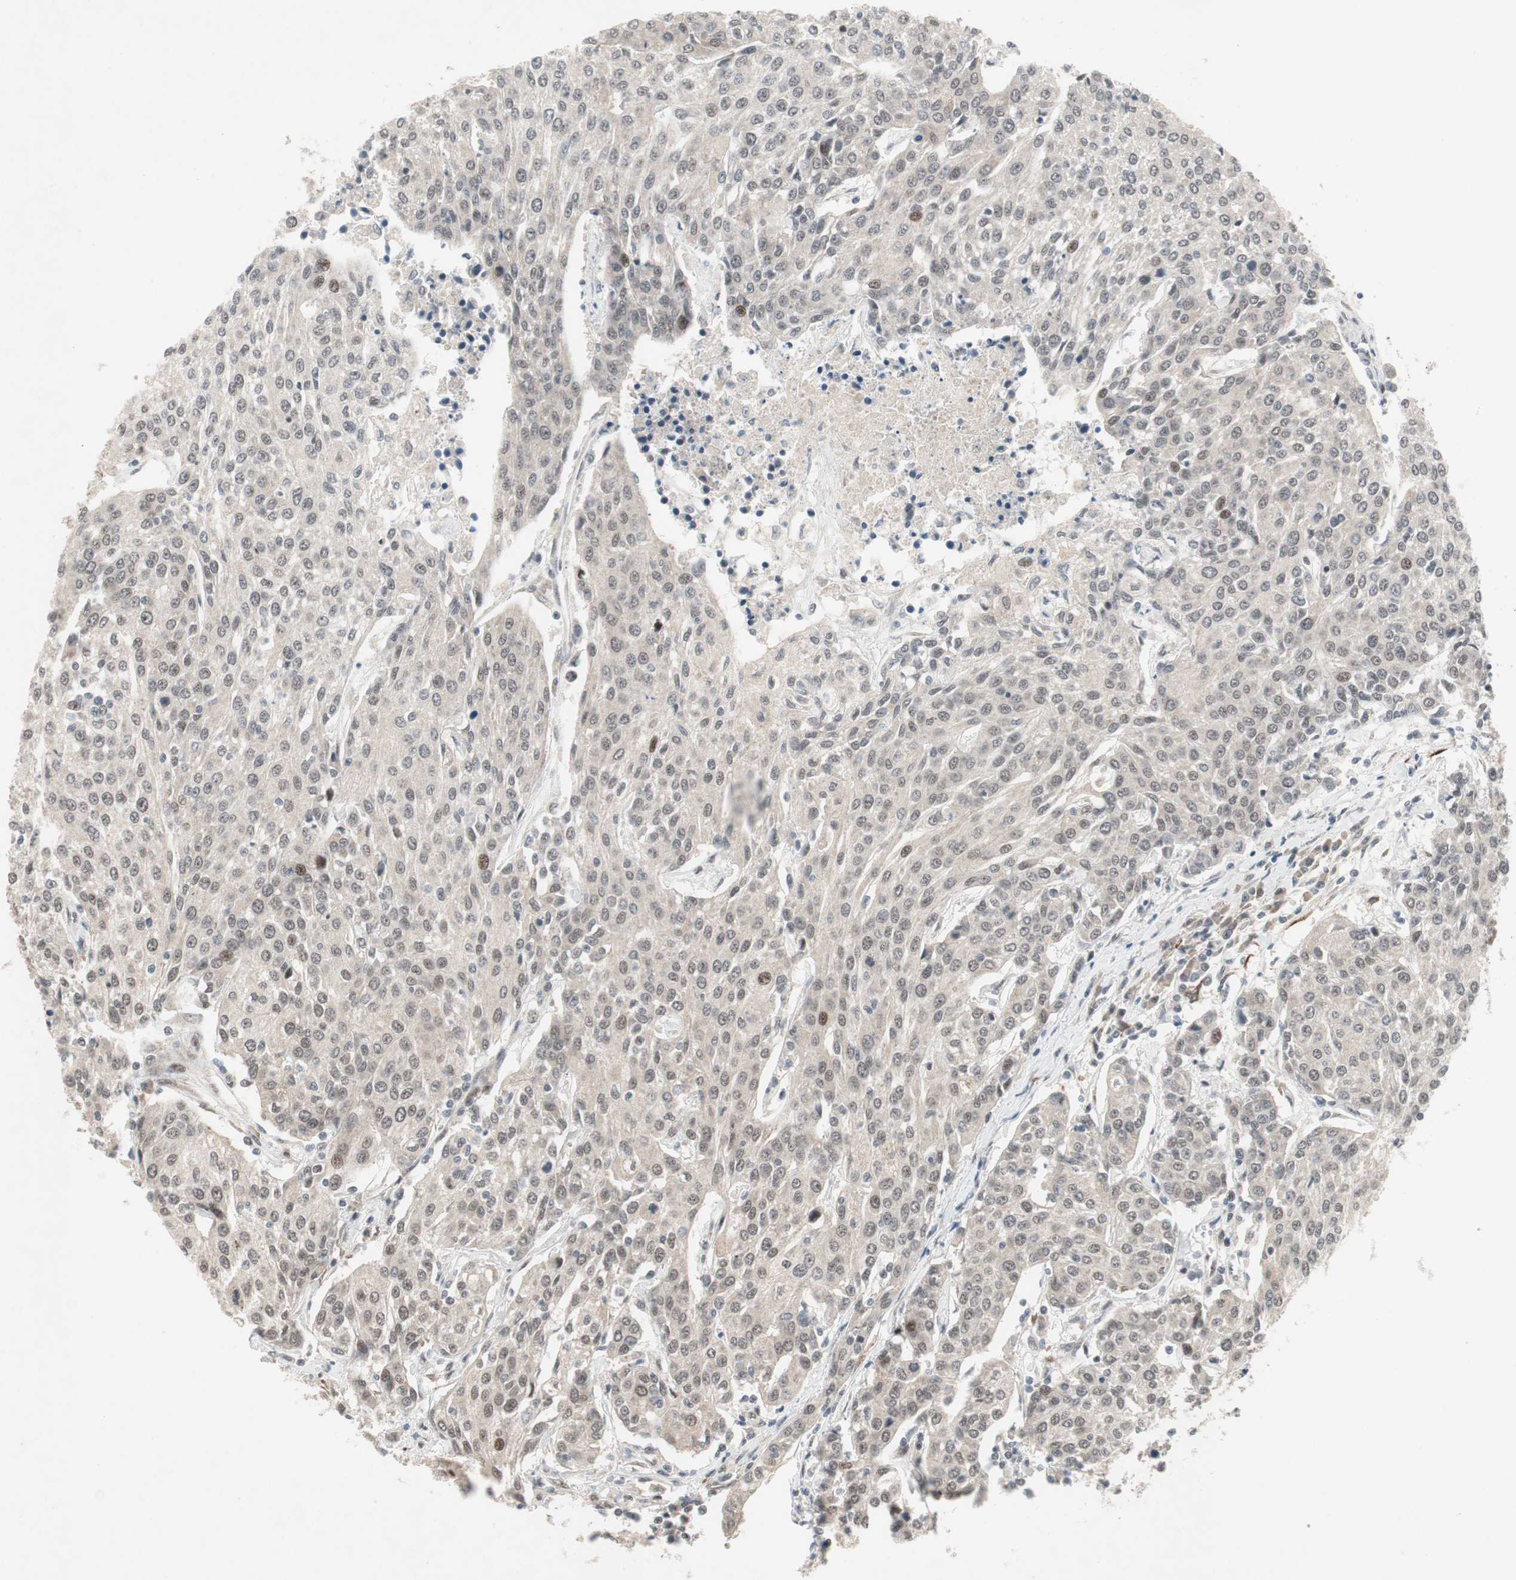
{"staining": {"intensity": "negative", "quantity": "none", "location": "none"}, "tissue": "urothelial cancer", "cell_type": "Tumor cells", "image_type": "cancer", "snomed": [{"axis": "morphology", "description": "Urothelial carcinoma, High grade"}, {"axis": "topography", "description": "Urinary bladder"}], "caption": "An image of high-grade urothelial carcinoma stained for a protein reveals no brown staining in tumor cells.", "gene": "TCF12", "patient": {"sex": "female", "age": 85}}